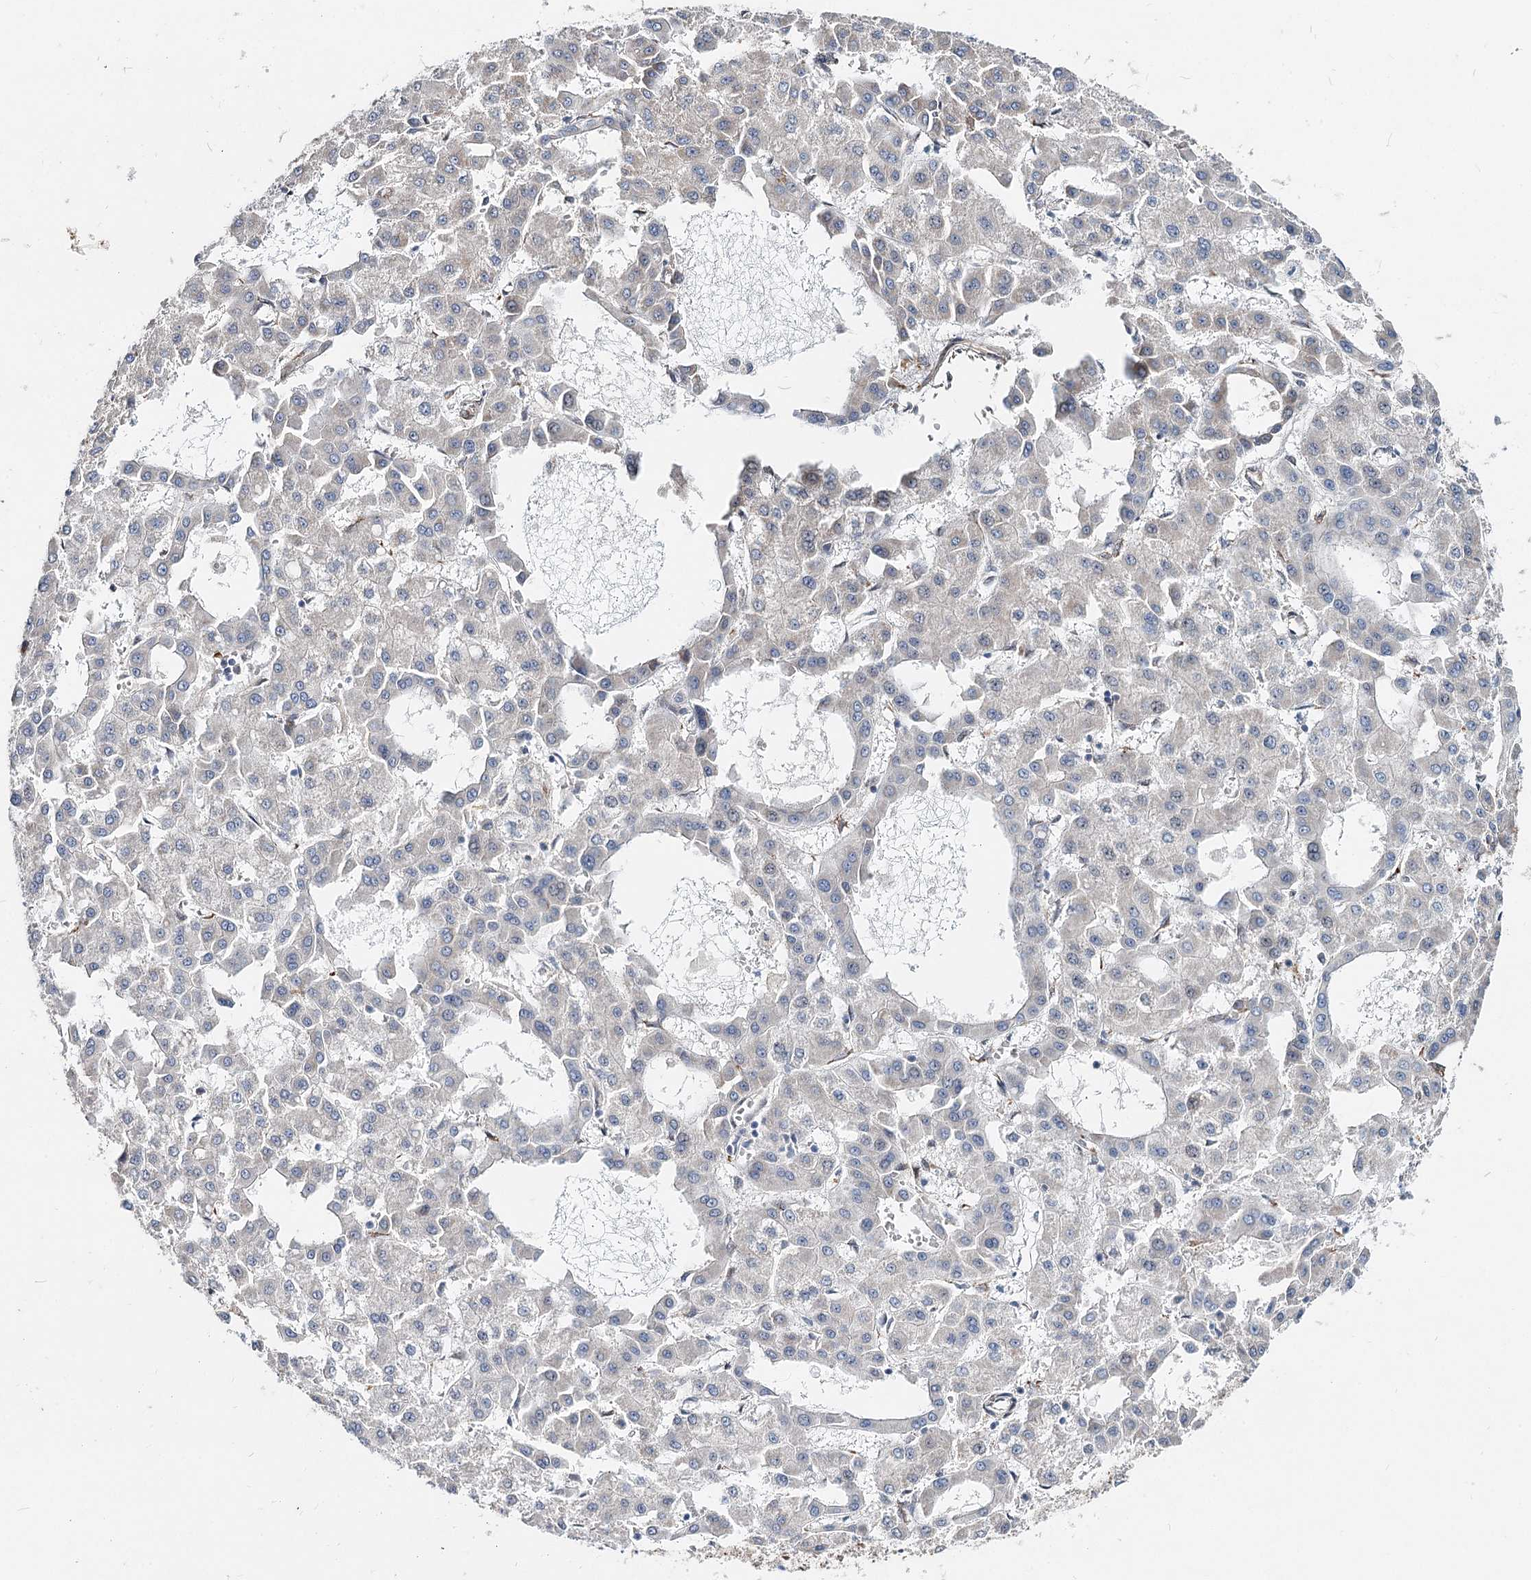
{"staining": {"intensity": "negative", "quantity": "none", "location": "none"}, "tissue": "liver cancer", "cell_type": "Tumor cells", "image_type": "cancer", "snomed": [{"axis": "morphology", "description": "Carcinoma, Hepatocellular, NOS"}, {"axis": "topography", "description": "Liver"}], "caption": "Image shows no significant protein expression in tumor cells of liver cancer.", "gene": "SPART", "patient": {"sex": "male", "age": 47}}